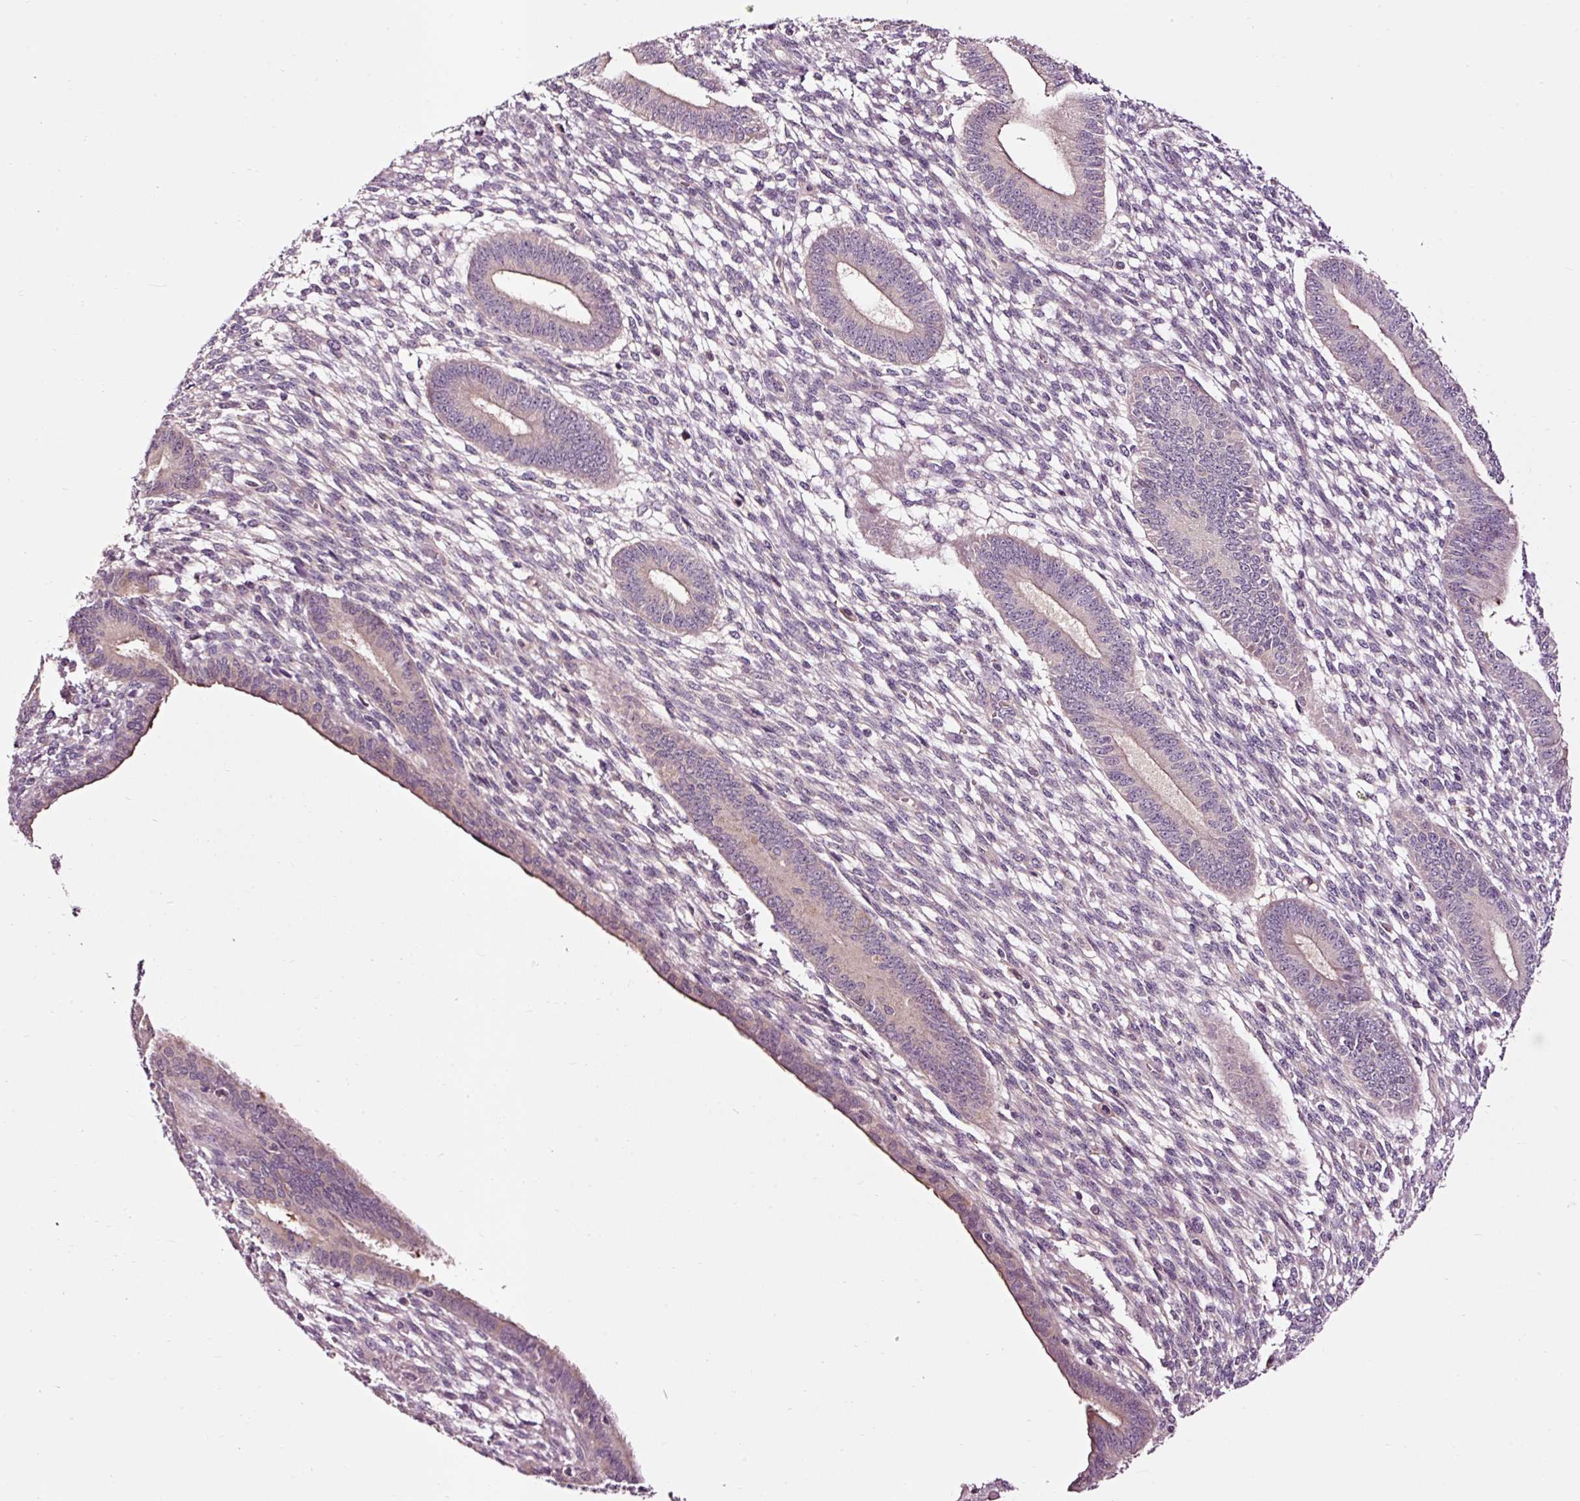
{"staining": {"intensity": "negative", "quantity": "none", "location": "none"}, "tissue": "endometrium", "cell_type": "Cells in endometrial stroma", "image_type": "normal", "snomed": [{"axis": "morphology", "description": "Normal tissue, NOS"}, {"axis": "topography", "description": "Endometrium"}], "caption": "There is no significant positivity in cells in endometrial stroma of endometrium. Brightfield microscopy of immunohistochemistry (IHC) stained with DAB (3,3'-diaminobenzidine) (brown) and hematoxylin (blue), captured at high magnification.", "gene": "UTP14A", "patient": {"sex": "female", "age": 36}}